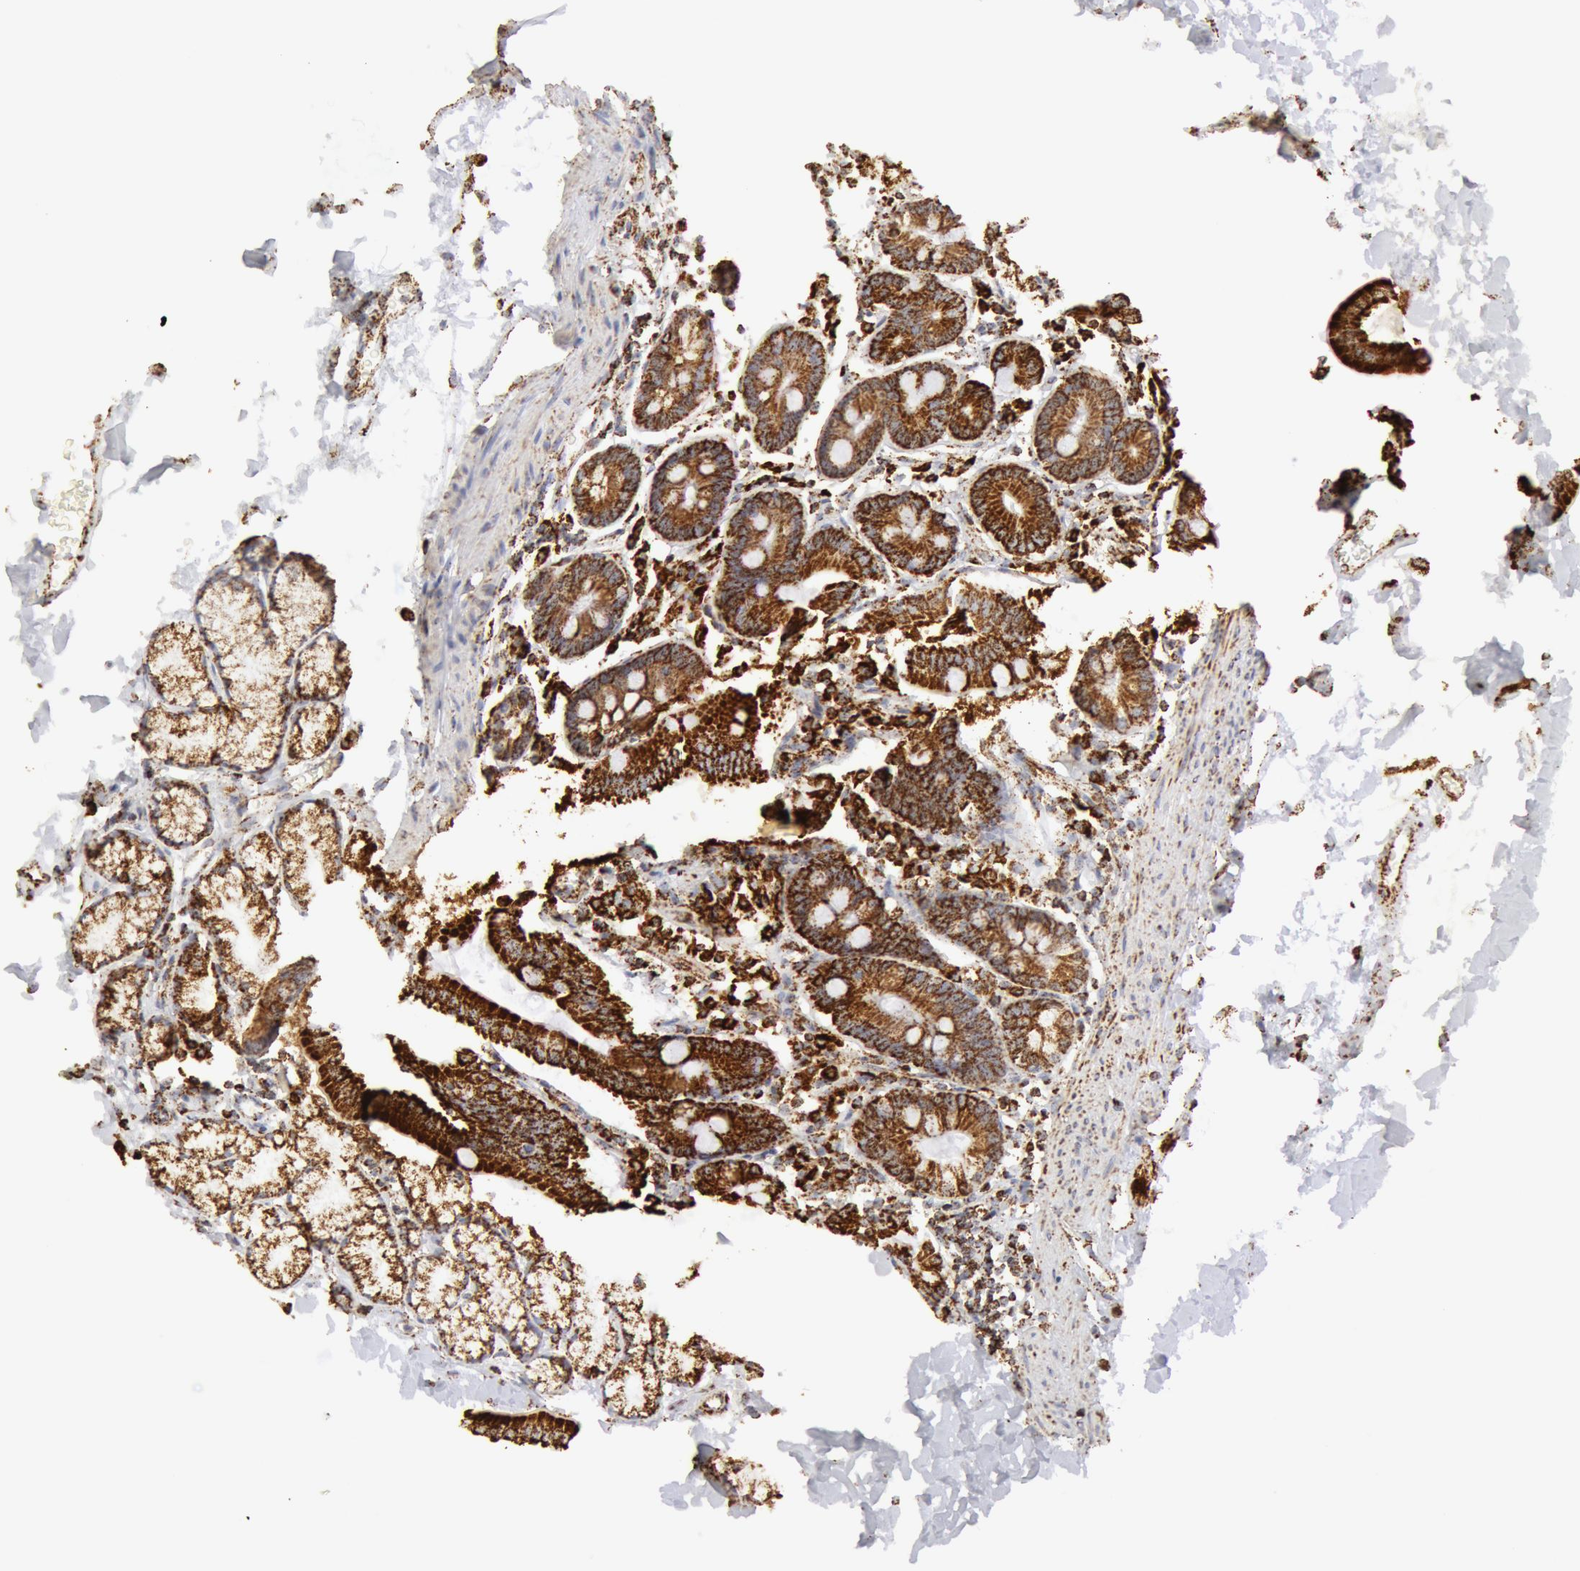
{"staining": {"intensity": "strong", "quantity": ">75%", "location": "cytoplasmic/membranous"}, "tissue": "duodenum", "cell_type": "Glandular cells", "image_type": "normal", "snomed": [{"axis": "morphology", "description": "Normal tissue, NOS"}, {"axis": "topography", "description": "Duodenum"}], "caption": "A brown stain highlights strong cytoplasmic/membranous expression of a protein in glandular cells of normal human duodenum.", "gene": "ATP5F1B", "patient": {"sex": "female", "age": 77}}